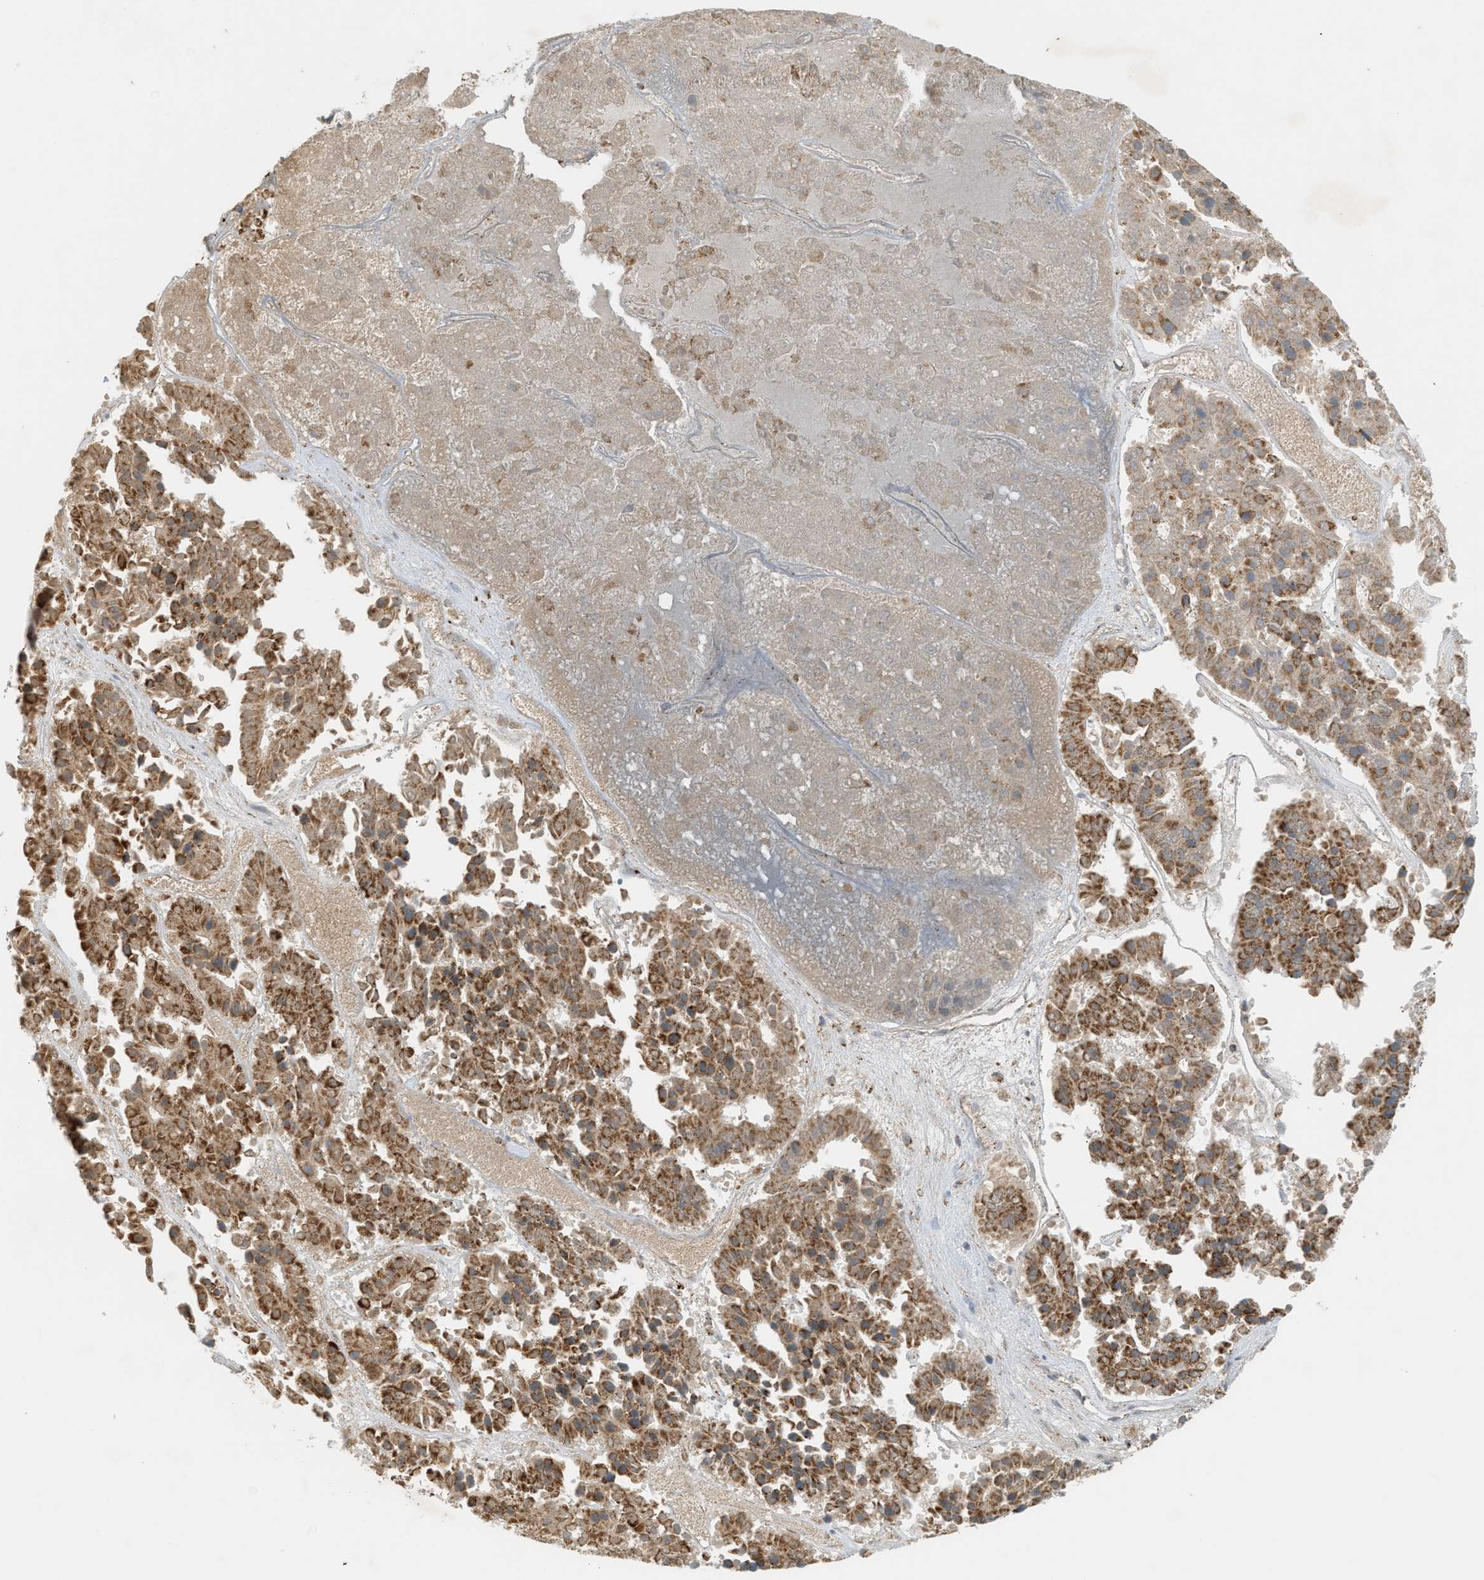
{"staining": {"intensity": "moderate", "quantity": ">75%", "location": "cytoplasmic/membranous"}, "tissue": "pancreatic cancer", "cell_type": "Tumor cells", "image_type": "cancer", "snomed": [{"axis": "morphology", "description": "Adenocarcinoma, NOS"}, {"axis": "topography", "description": "Pancreas"}], "caption": "Pancreatic cancer (adenocarcinoma) stained with DAB (3,3'-diaminobenzidine) immunohistochemistry (IHC) exhibits medium levels of moderate cytoplasmic/membranous positivity in approximately >75% of tumor cells. (IHC, brightfield microscopy, high magnification).", "gene": "OGDH", "patient": {"sex": "male", "age": 50}}